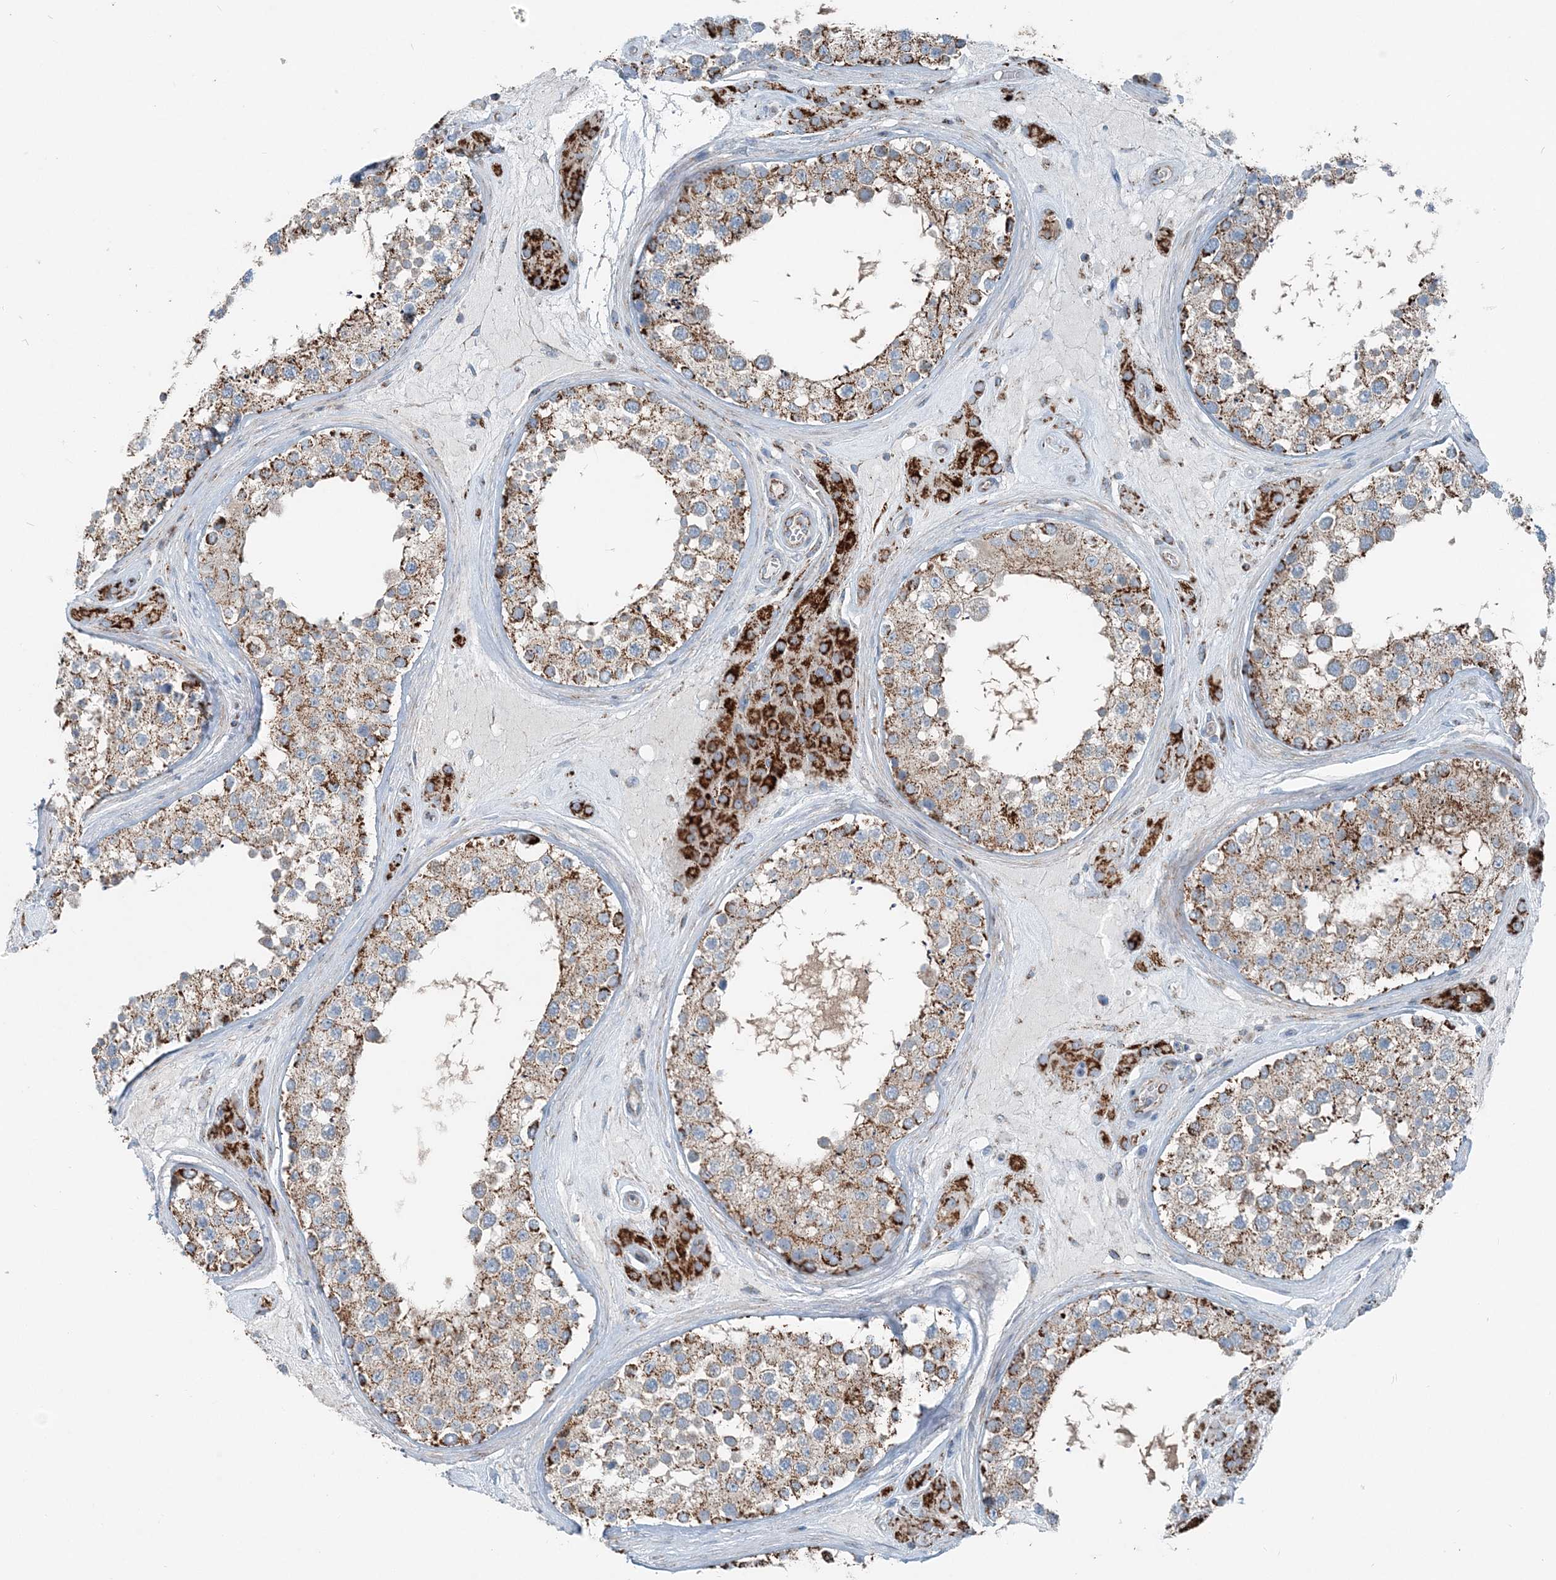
{"staining": {"intensity": "strong", "quantity": "25%-75%", "location": "cytoplasmic/membranous"}, "tissue": "testis", "cell_type": "Cells in seminiferous ducts", "image_type": "normal", "snomed": [{"axis": "morphology", "description": "Normal tissue, NOS"}, {"axis": "topography", "description": "Testis"}], "caption": "Testis stained with immunohistochemistry (IHC) demonstrates strong cytoplasmic/membranous positivity in approximately 25%-75% of cells in seminiferous ducts.", "gene": "INTU", "patient": {"sex": "male", "age": 46}}